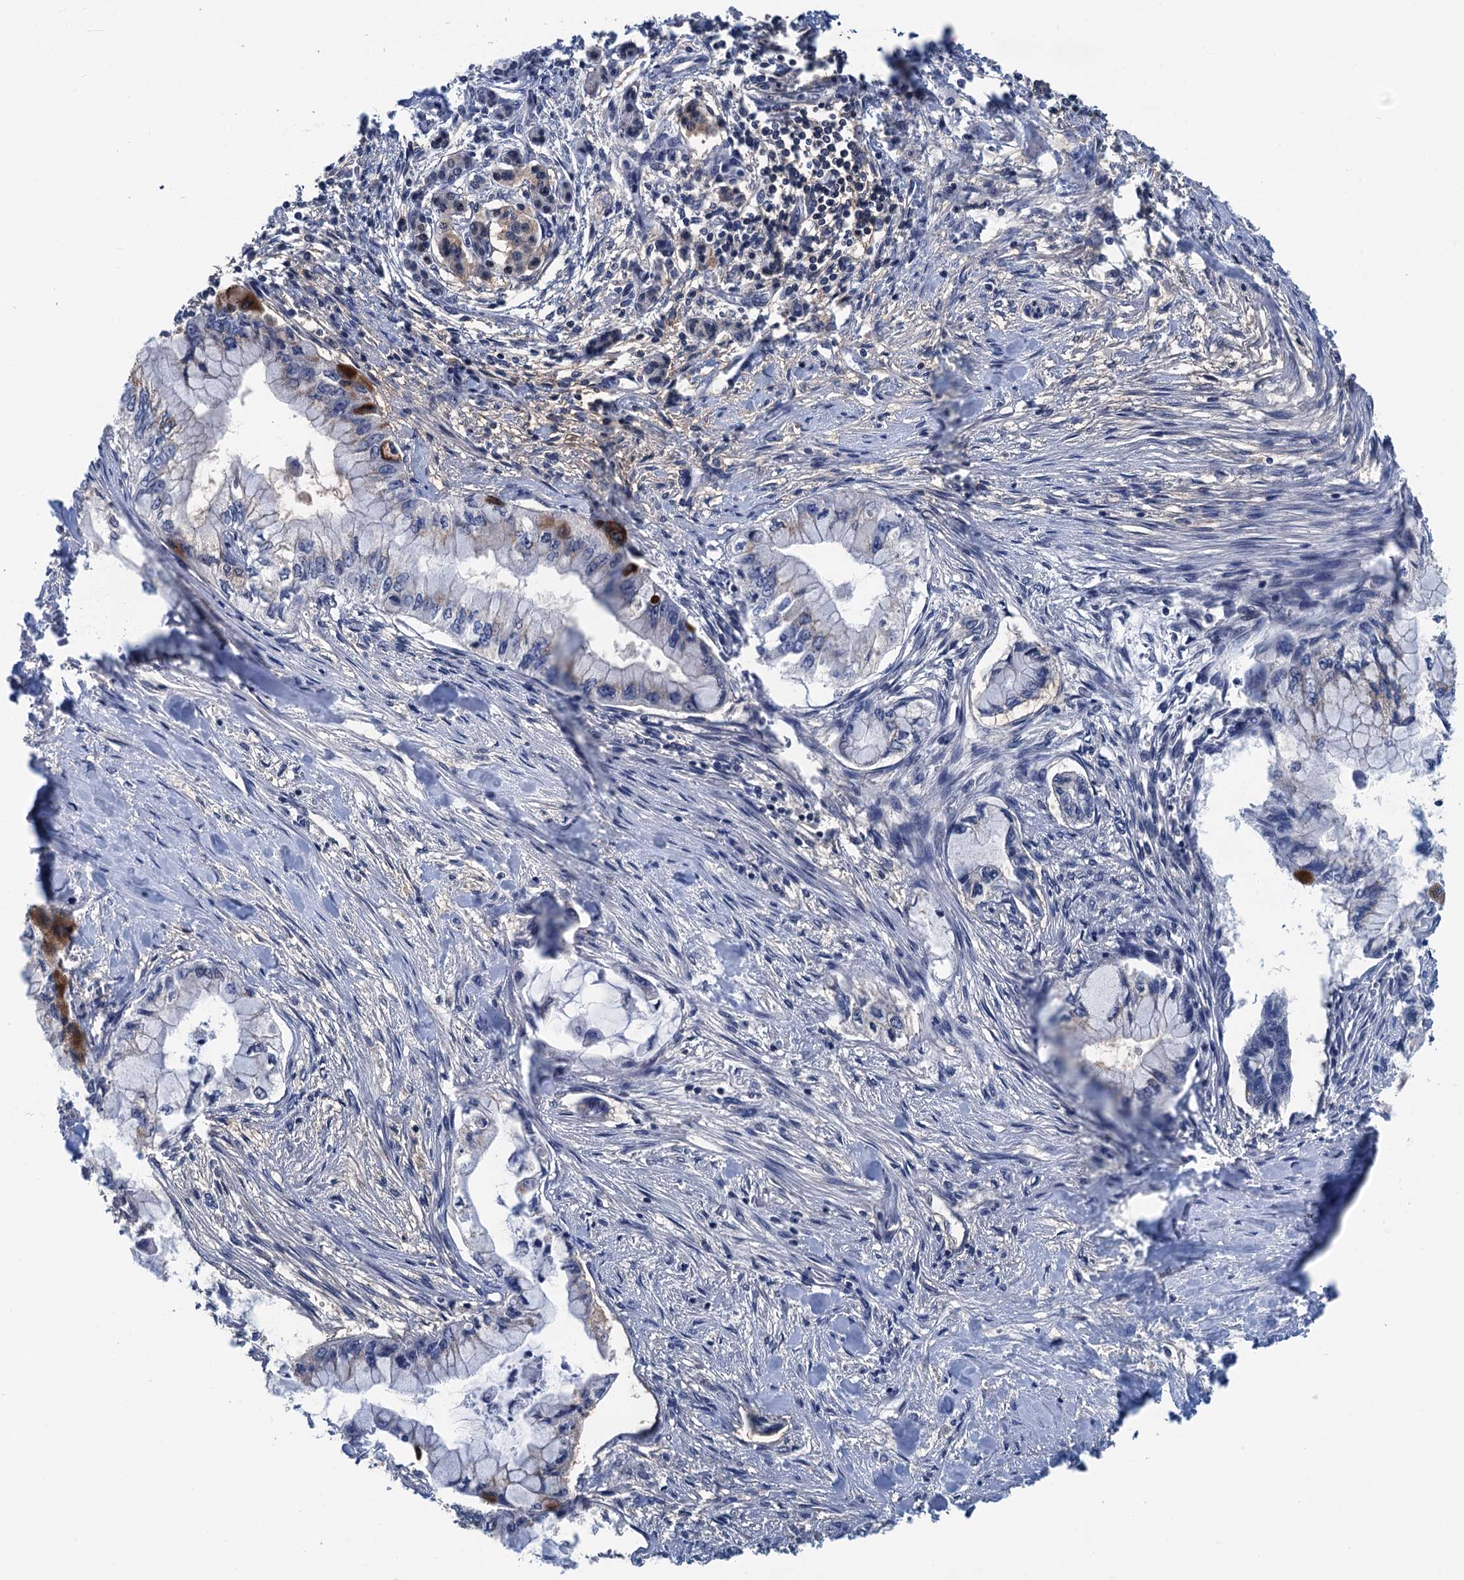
{"staining": {"intensity": "negative", "quantity": "none", "location": "none"}, "tissue": "pancreatic cancer", "cell_type": "Tumor cells", "image_type": "cancer", "snomed": [{"axis": "morphology", "description": "Adenocarcinoma, NOS"}, {"axis": "topography", "description": "Pancreas"}], "caption": "Immunohistochemistry (IHC) of human adenocarcinoma (pancreatic) demonstrates no staining in tumor cells.", "gene": "RASSF4", "patient": {"sex": "female", "age": 78}}